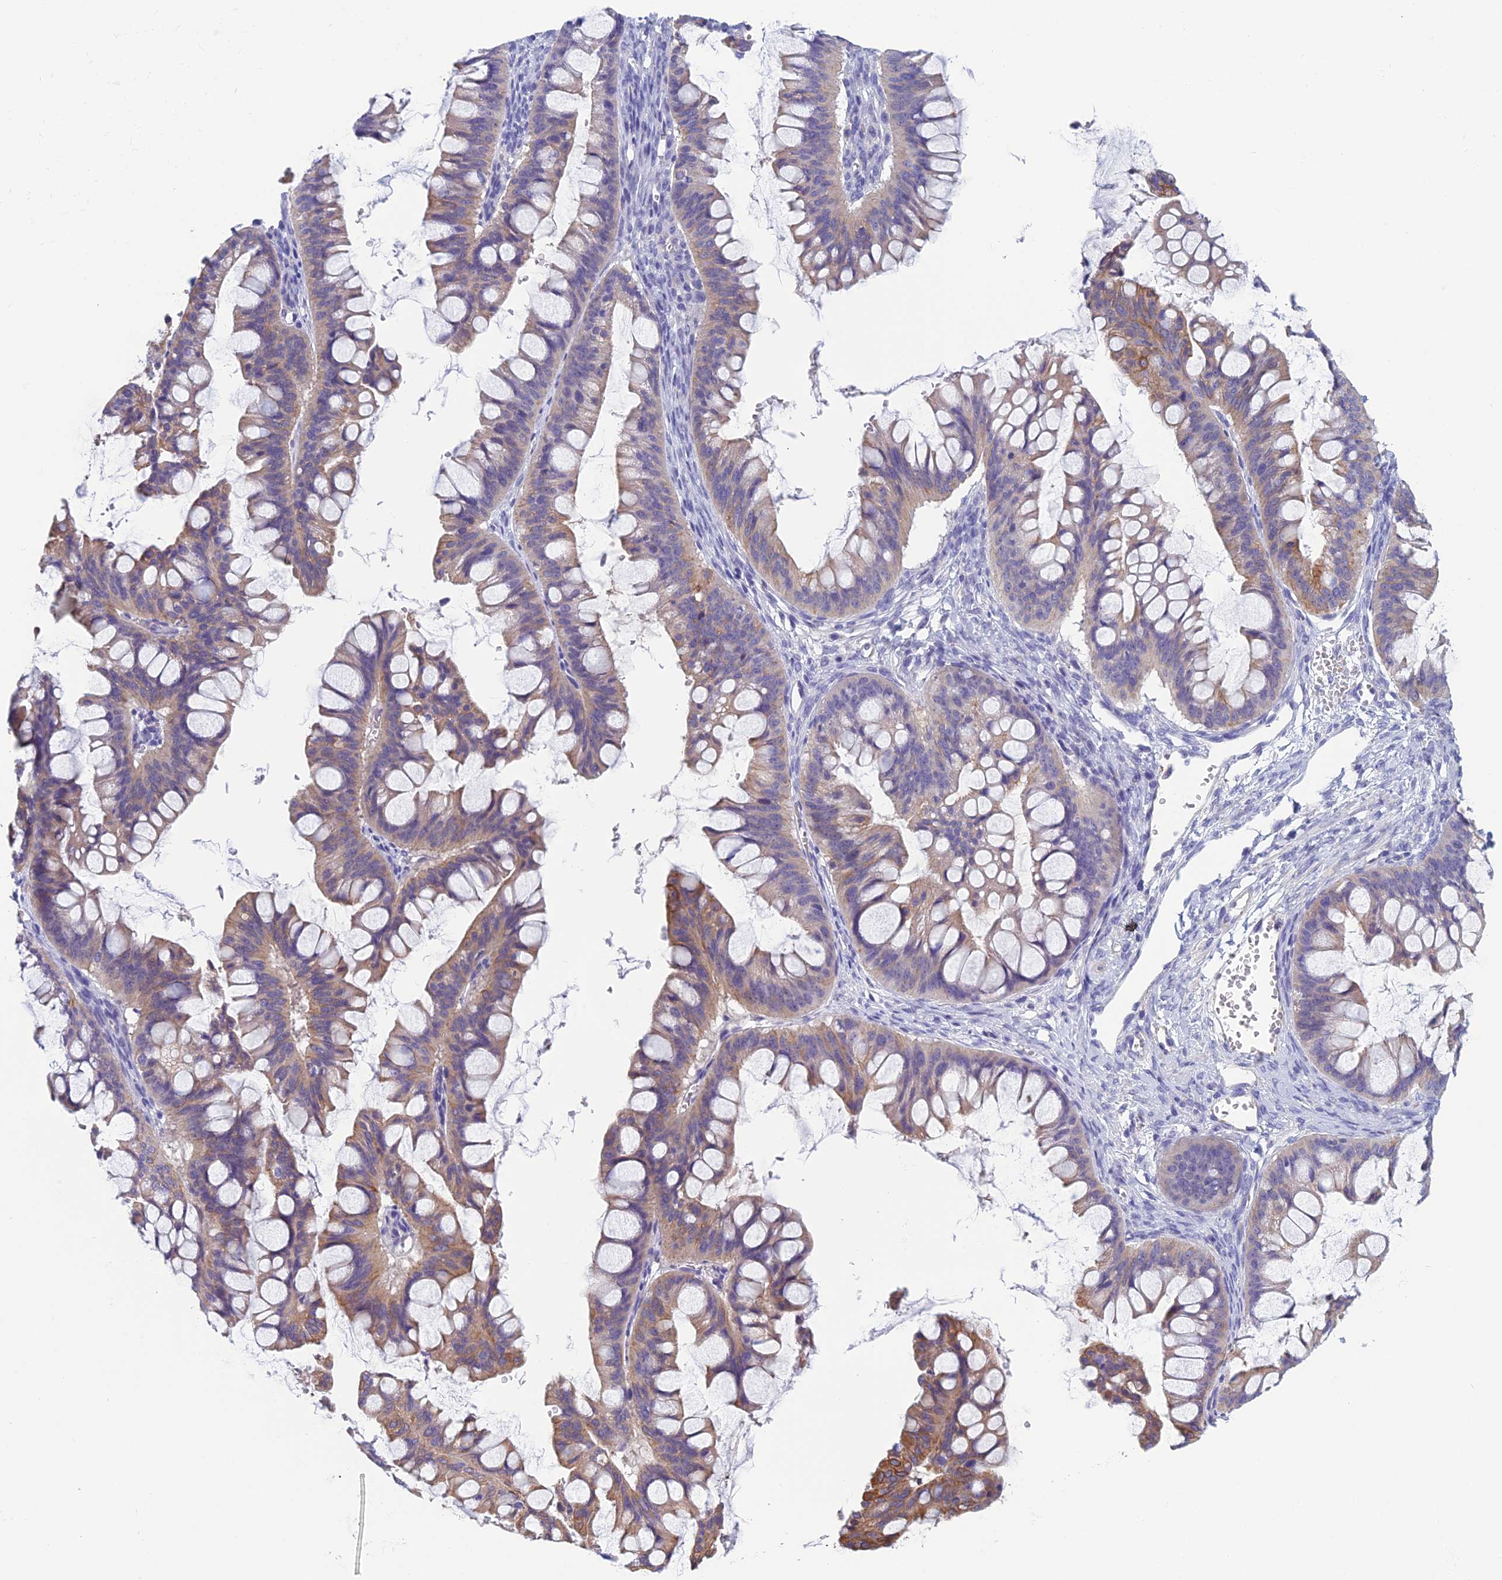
{"staining": {"intensity": "weak", "quantity": "25%-75%", "location": "cytoplasmic/membranous"}, "tissue": "ovarian cancer", "cell_type": "Tumor cells", "image_type": "cancer", "snomed": [{"axis": "morphology", "description": "Cystadenocarcinoma, mucinous, NOS"}, {"axis": "topography", "description": "Ovary"}], "caption": "The immunohistochemical stain labels weak cytoplasmic/membranous positivity in tumor cells of mucinous cystadenocarcinoma (ovarian) tissue.", "gene": "RBM41", "patient": {"sex": "female", "age": 73}}